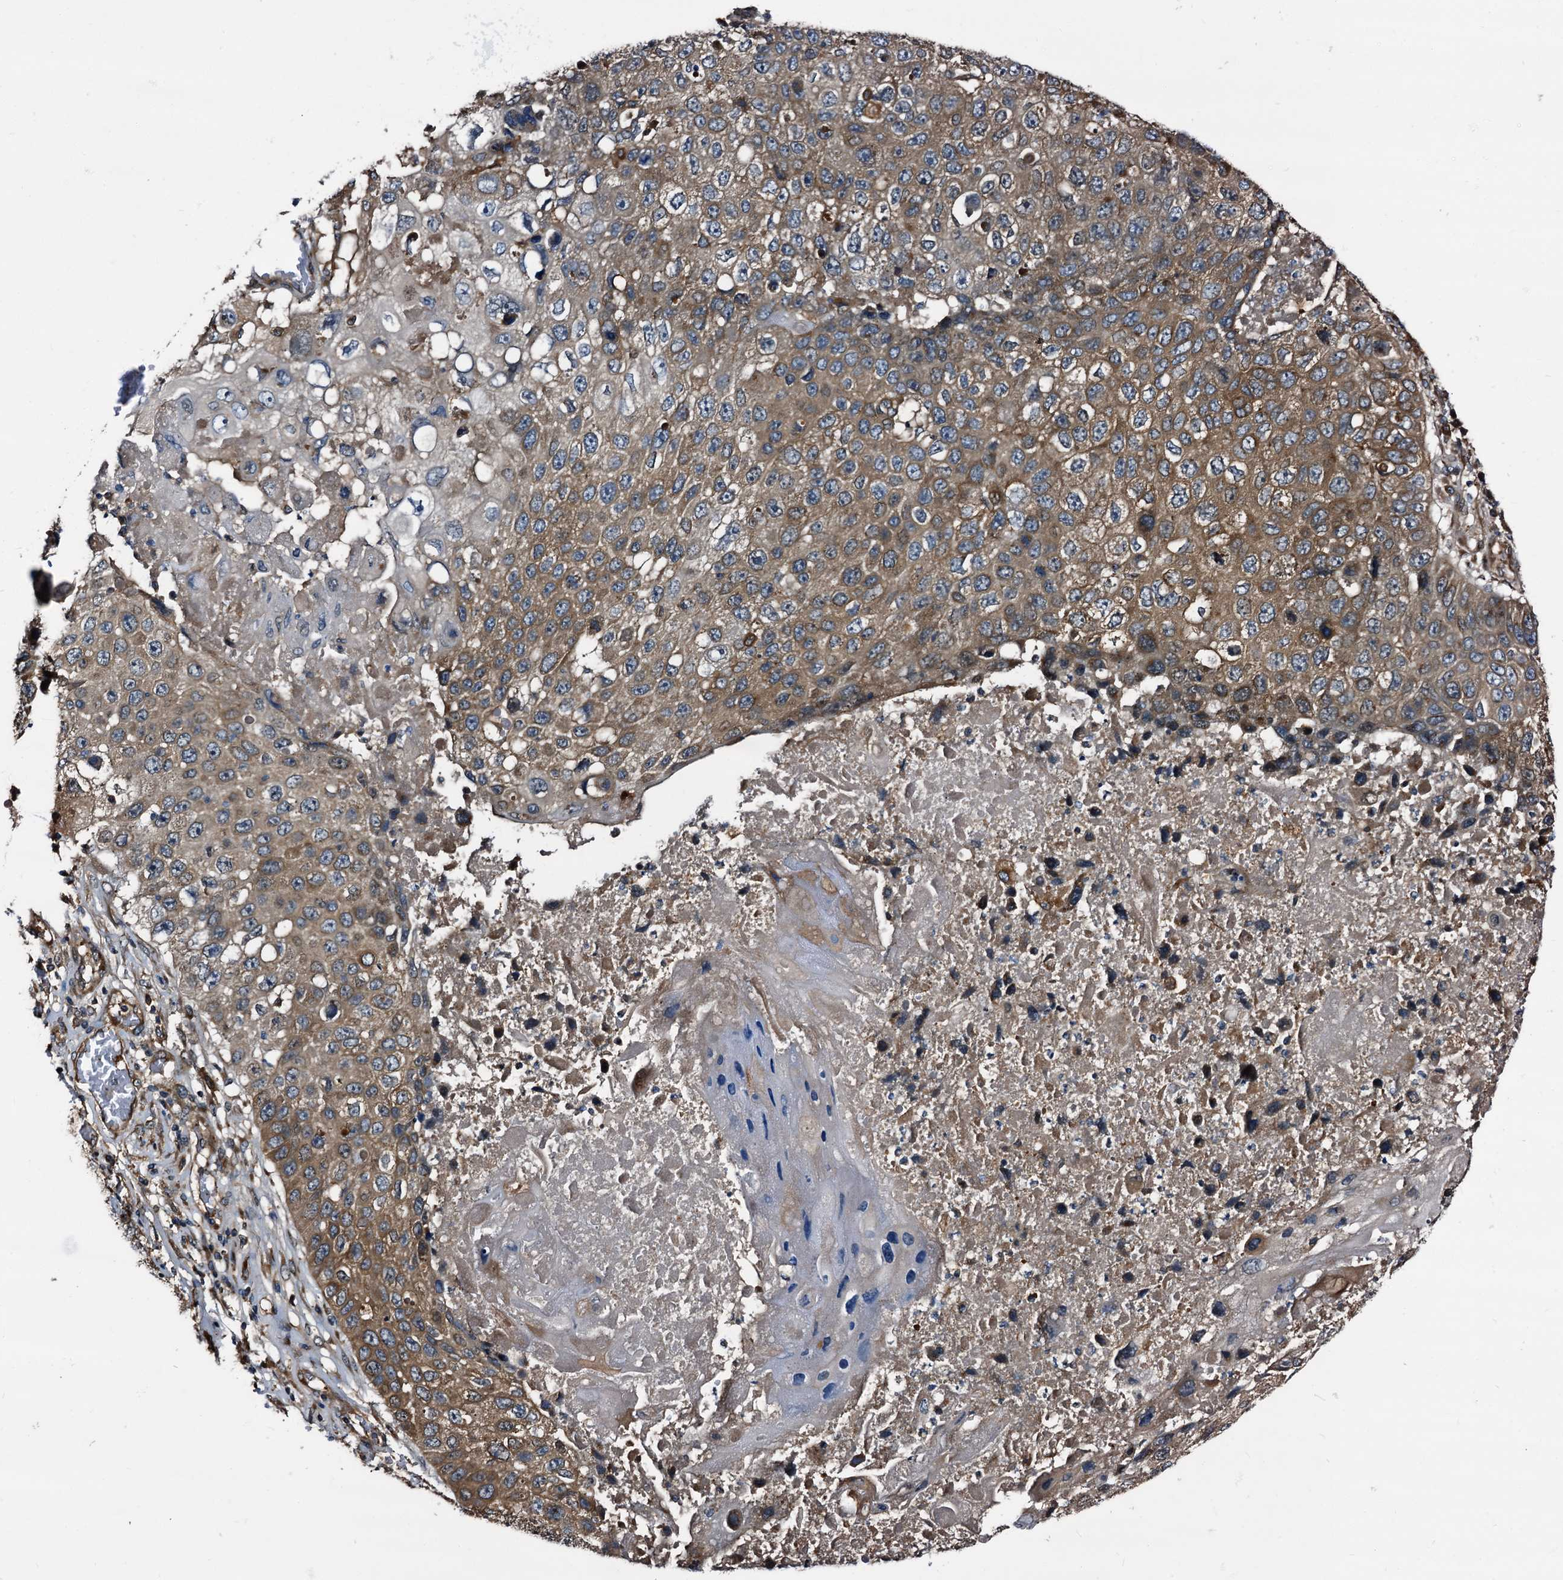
{"staining": {"intensity": "moderate", "quantity": ">75%", "location": "cytoplasmic/membranous"}, "tissue": "lung cancer", "cell_type": "Tumor cells", "image_type": "cancer", "snomed": [{"axis": "morphology", "description": "Squamous cell carcinoma, NOS"}, {"axis": "topography", "description": "Lung"}], "caption": "An IHC image of neoplastic tissue is shown. Protein staining in brown labels moderate cytoplasmic/membranous positivity in lung squamous cell carcinoma within tumor cells.", "gene": "PEX5", "patient": {"sex": "male", "age": 61}}